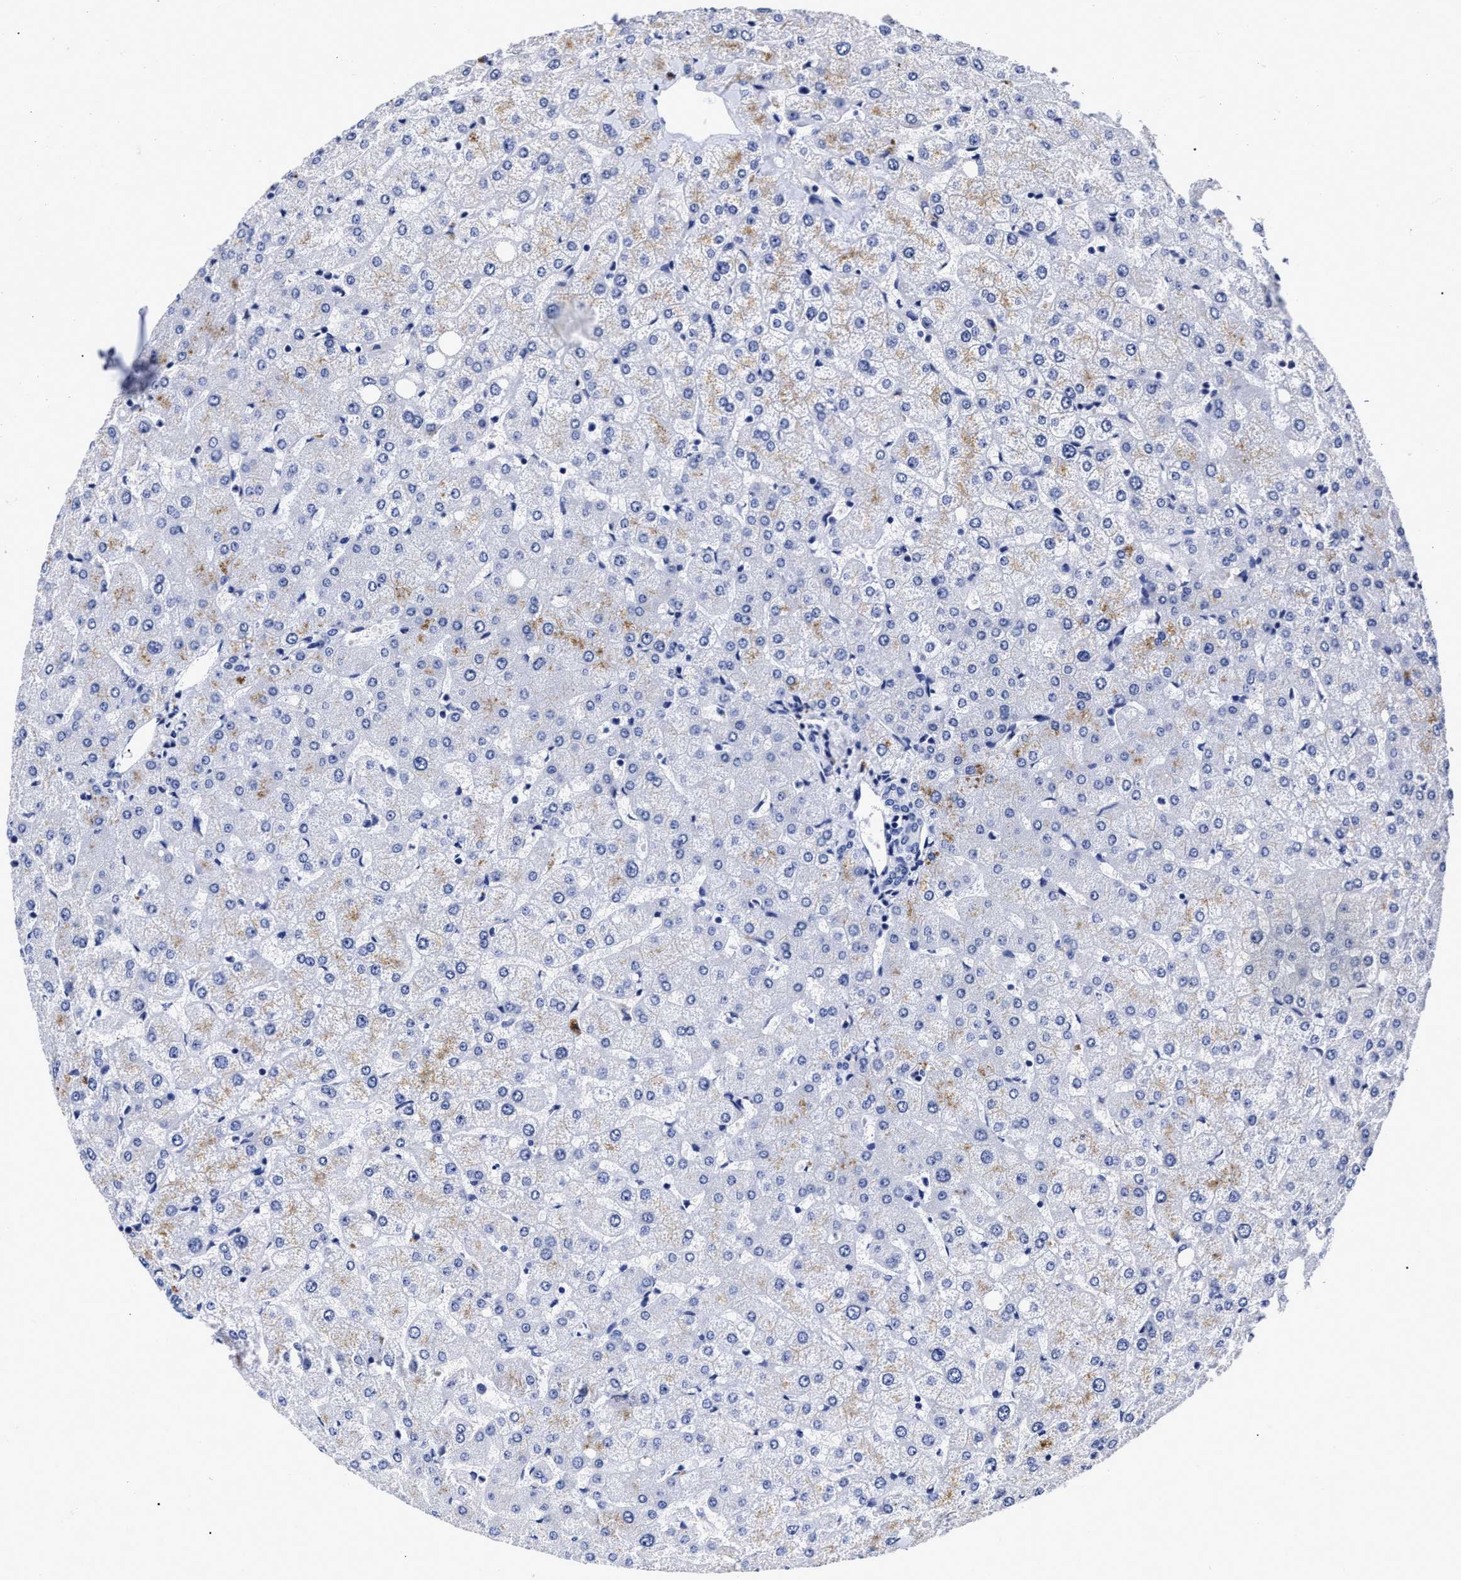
{"staining": {"intensity": "negative", "quantity": "none", "location": "none"}, "tissue": "liver", "cell_type": "Cholangiocytes", "image_type": "normal", "snomed": [{"axis": "morphology", "description": "Normal tissue, NOS"}, {"axis": "topography", "description": "Liver"}], "caption": "This is an immunohistochemistry (IHC) photomicrograph of normal human liver. There is no staining in cholangiocytes.", "gene": "LRRC8E", "patient": {"sex": "female", "age": 54}}